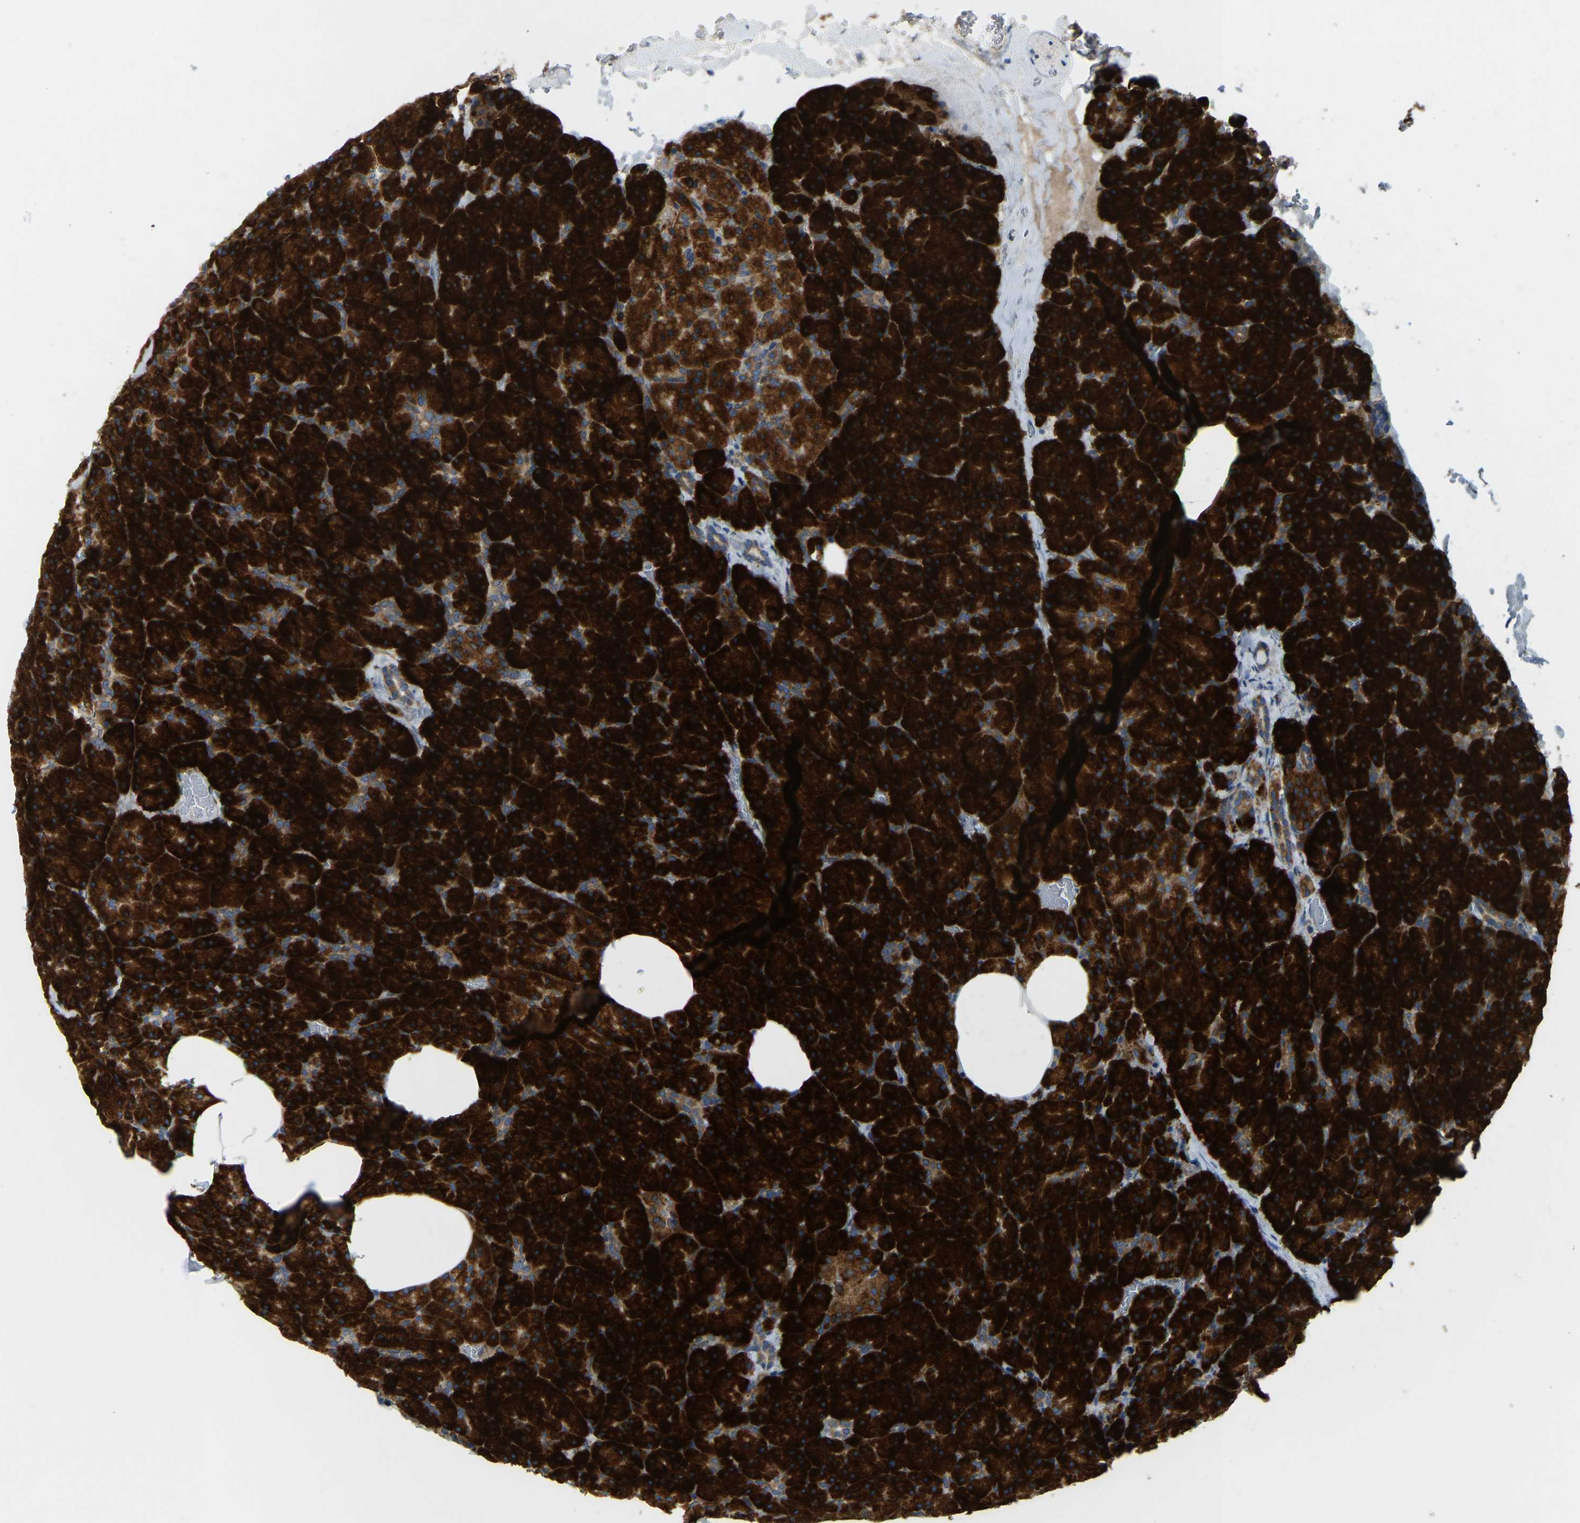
{"staining": {"intensity": "strong", "quantity": ">75%", "location": "cytoplasmic/membranous"}, "tissue": "pancreas", "cell_type": "Exocrine glandular cells", "image_type": "normal", "snomed": [{"axis": "morphology", "description": "Normal tissue, NOS"}, {"axis": "morphology", "description": "Carcinoid, malignant, NOS"}, {"axis": "topography", "description": "Pancreas"}], "caption": "A high amount of strong cytoplasmic/membranous staining is present in approximately >75% of exocrine glandular cells in normal pancreas. (DAB IHC, brown staining for protein, blue staining for nuclei).", "gene": "SND1", "patient": {"sex": "female", "age": 35}}